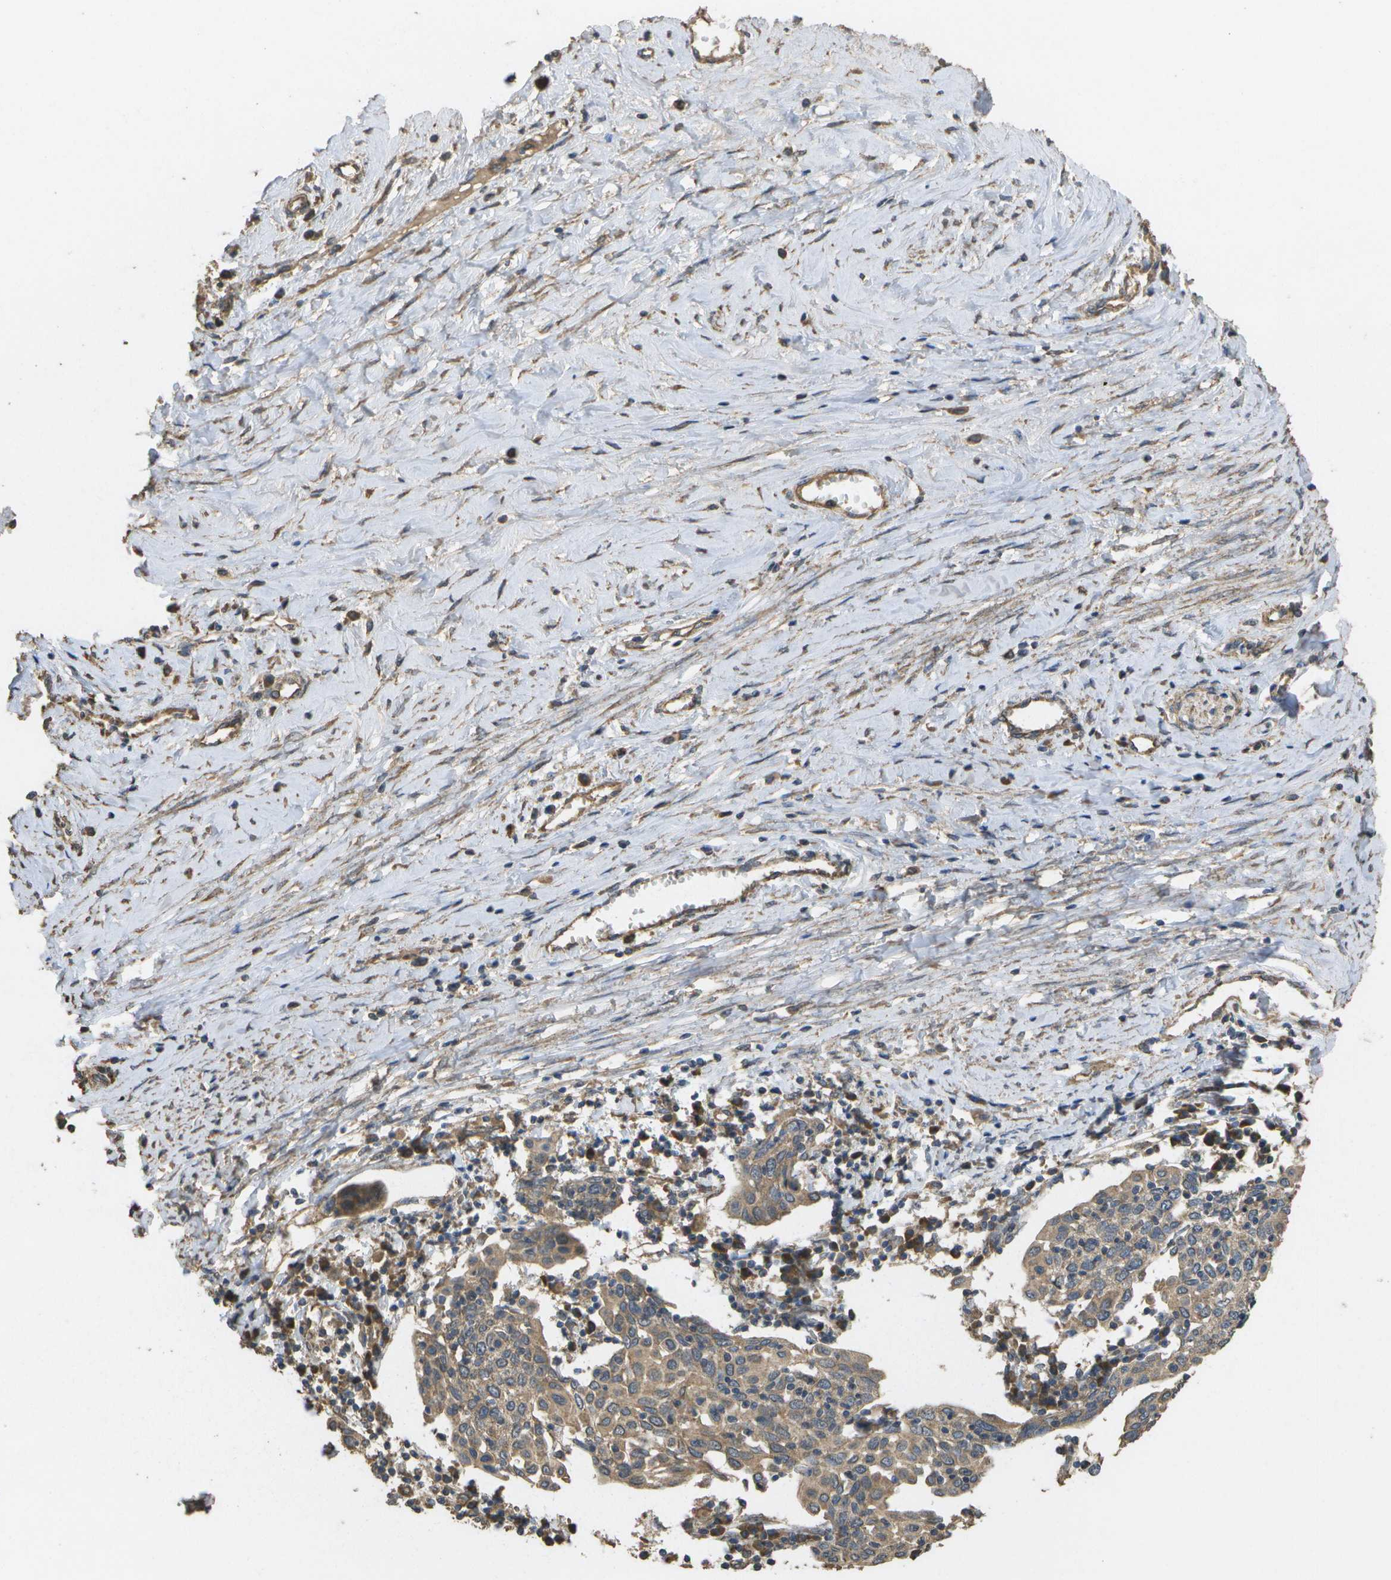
{"staining": {"intensity": "moderate", "quantity": ">75%", "location": "cytoplasmic/membranous"}, "tissue": "cervical cancer", "cell_type": "Tumor cells", "image_type": "cancer", "snomed": [{"axis": "morphology", "description": "Squamous cell carcinoma, NOS"}, {"axis": "topography", "description": "Cervix"}], "caption": "The photomicrograph displays staining of squamous cell carcinoma (cervical), revealing moderate cytoplasmic/membranous protein positivity (brown color) within tumor cells.", "gene": "SACS", "patient": {"sex": "female", "age": 40}}